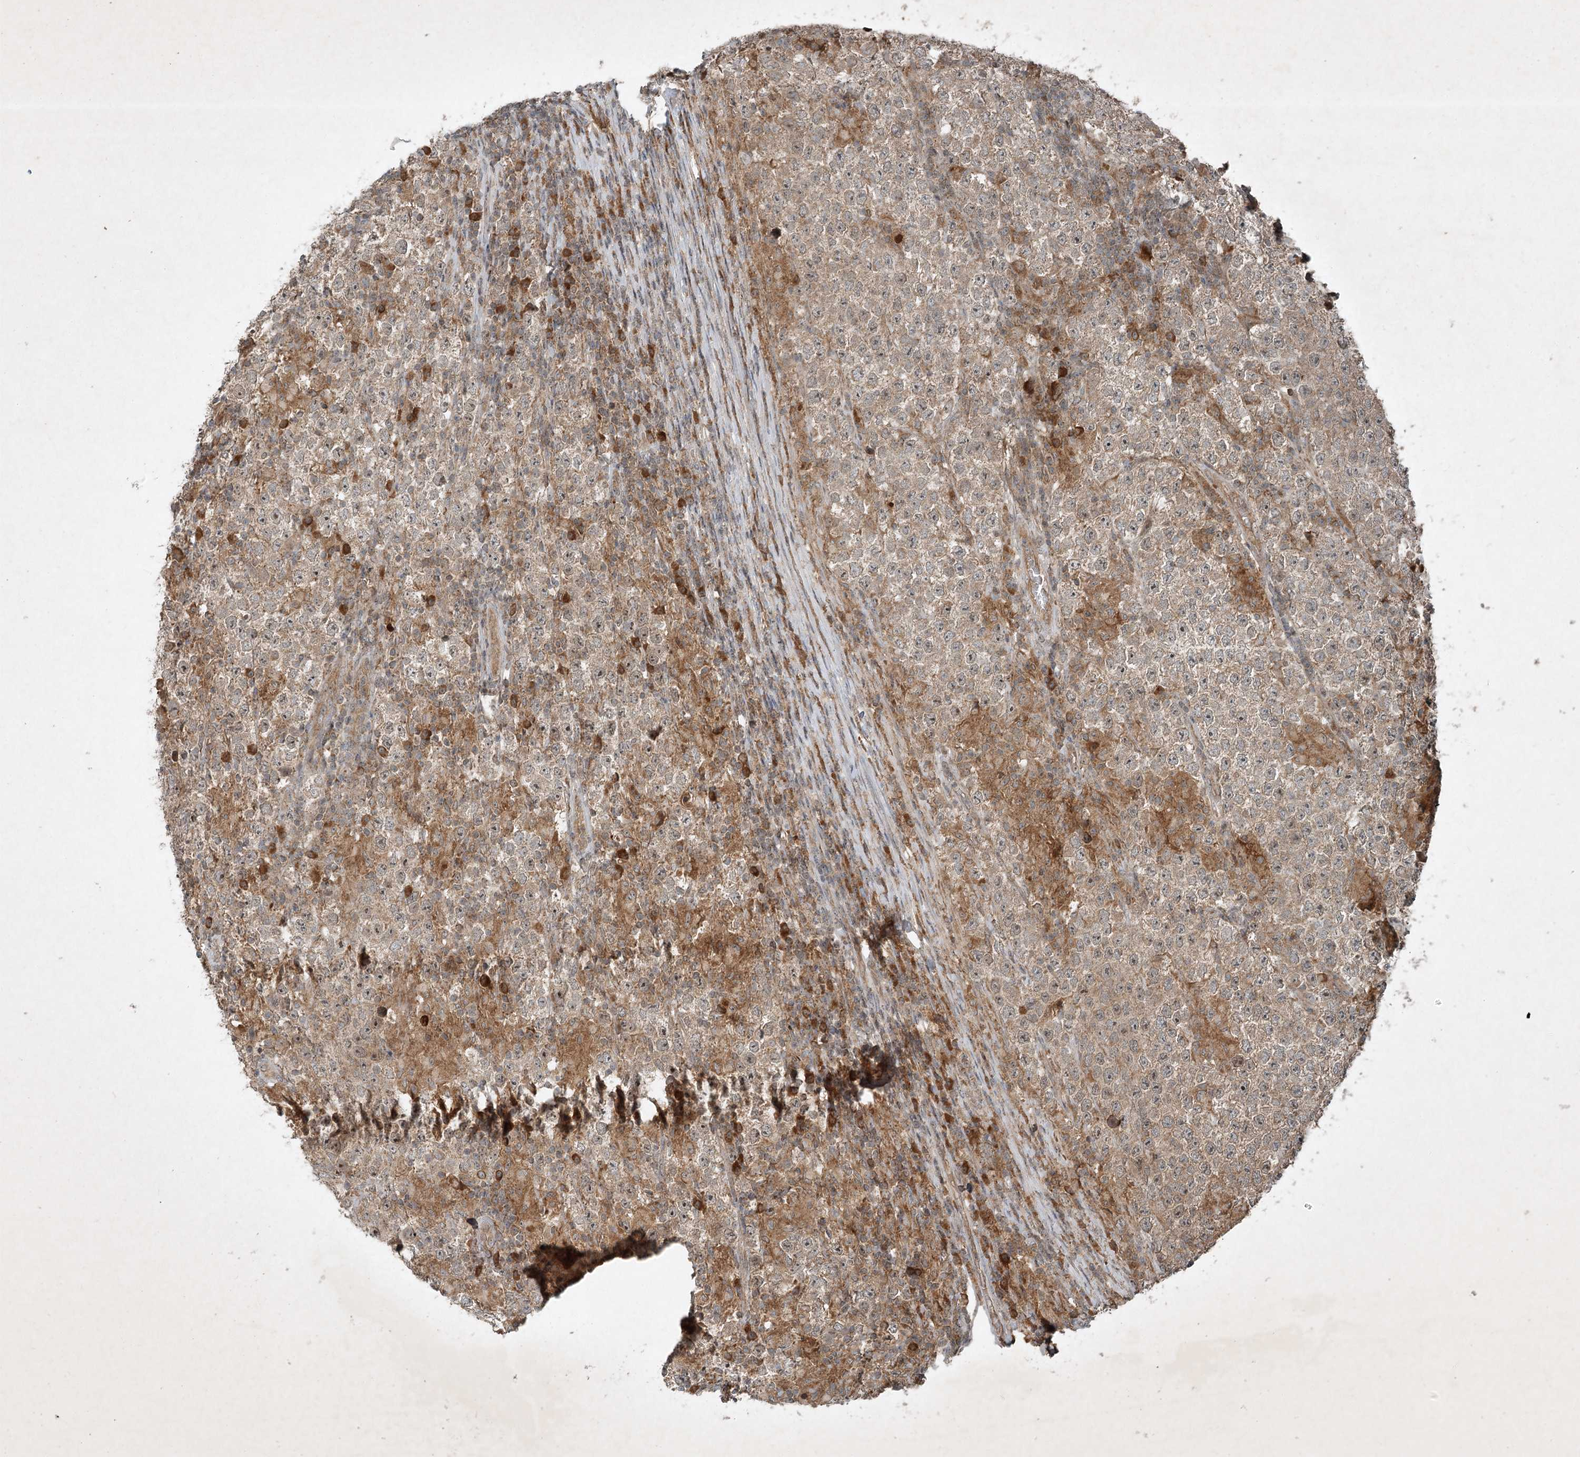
{"staining": {"intensity": "weak", "quantity": ">75%", "location": "cytoplasmic/membranous"}, "tissue": "testis cancer", "cell_type": "Tumor cells", "image_type": "cancer", "snomed": [{"axis": "morphology", "description": "Normal tissue, NOS"}, {"axis": "morphology", "description": "Urothelial carcinoma, High grade"}, {"axis": "morphology", "description": "Seminoma, NOS"}, {"axis": "morphology", "description": "Carcinoma, Embryonal, NOS"}, {"axis": "topography", "description": "Urinary bladder"}, {"axis": "topography", "description": "Testis"}], "caption": "Immunohistochemical staining of human testis cancer demonstrates weak cytoplasmic/membranous protein staining in approximately >75% of tumor cells.", "gene": "UNC93A", "patient": {"sex": "male", "age": 41}}